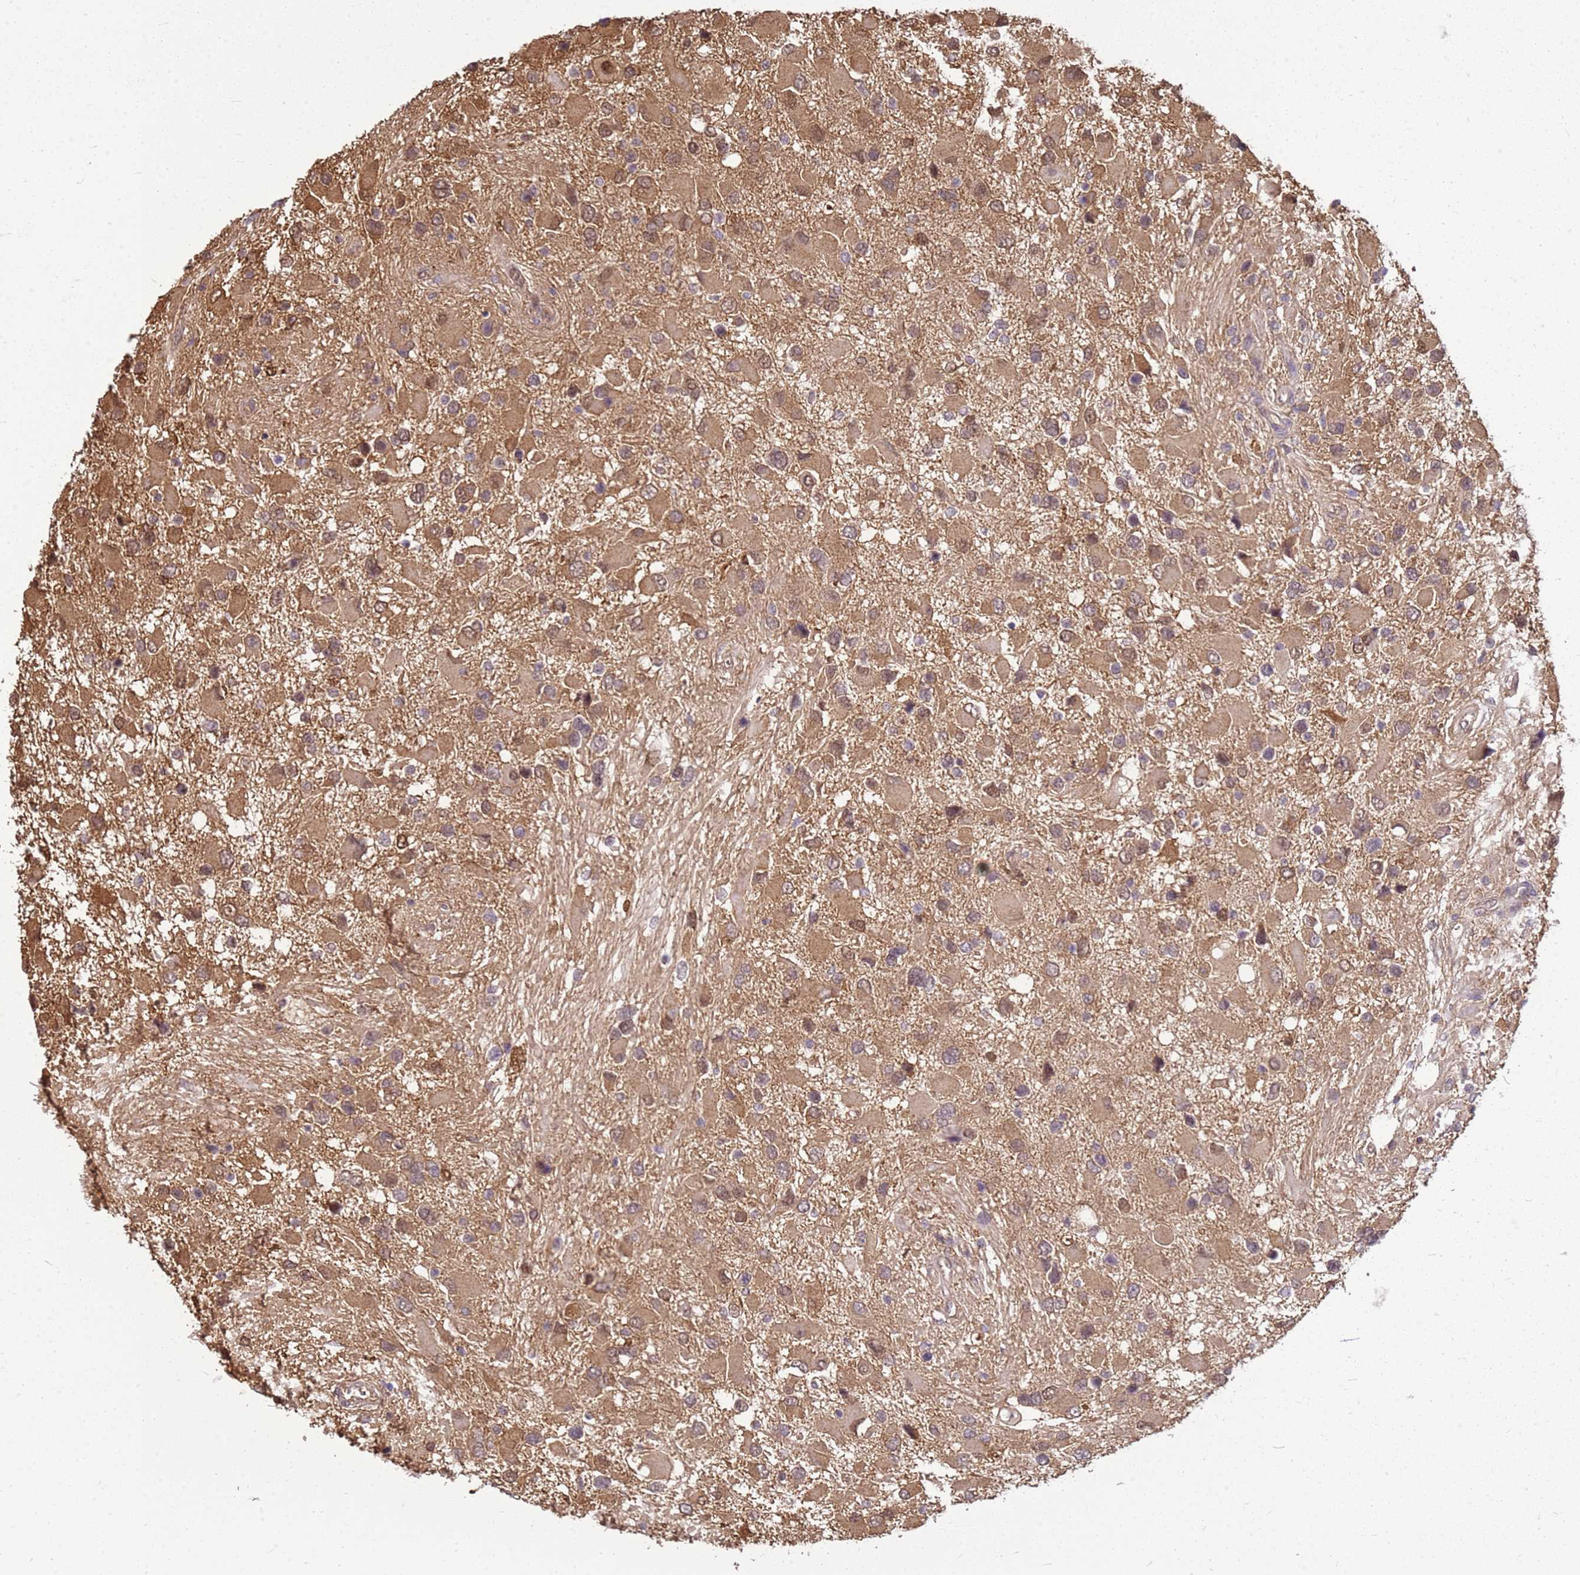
{"staining": {"intensity": "moderate", "quantity": ">75%", "location": "cytoplasmic/membranous"}, "tissue": "glioma", "cell_type": "Tumor cells", "image_type": "cancer", "snomed": [{"axis": "morphology", "description": "Glioma, malignant, High grade"}, {"axis": "topography", "description": "Brain"}], "caption": "IHC staining of glioma, which shows medium levels of moderate cytoplasmic/membranous positivity in about >75% of tumor cells indicating moderate cytoplasmic/membranous protein staining. The staining was performed using DAB (3,3'-diaminobenzidine) (brown) for protein detection and nuclei were counterstained in hematoxylin (blue).", "gene": "YWHAE", "patient": {"sex": "male", "age": 53}}